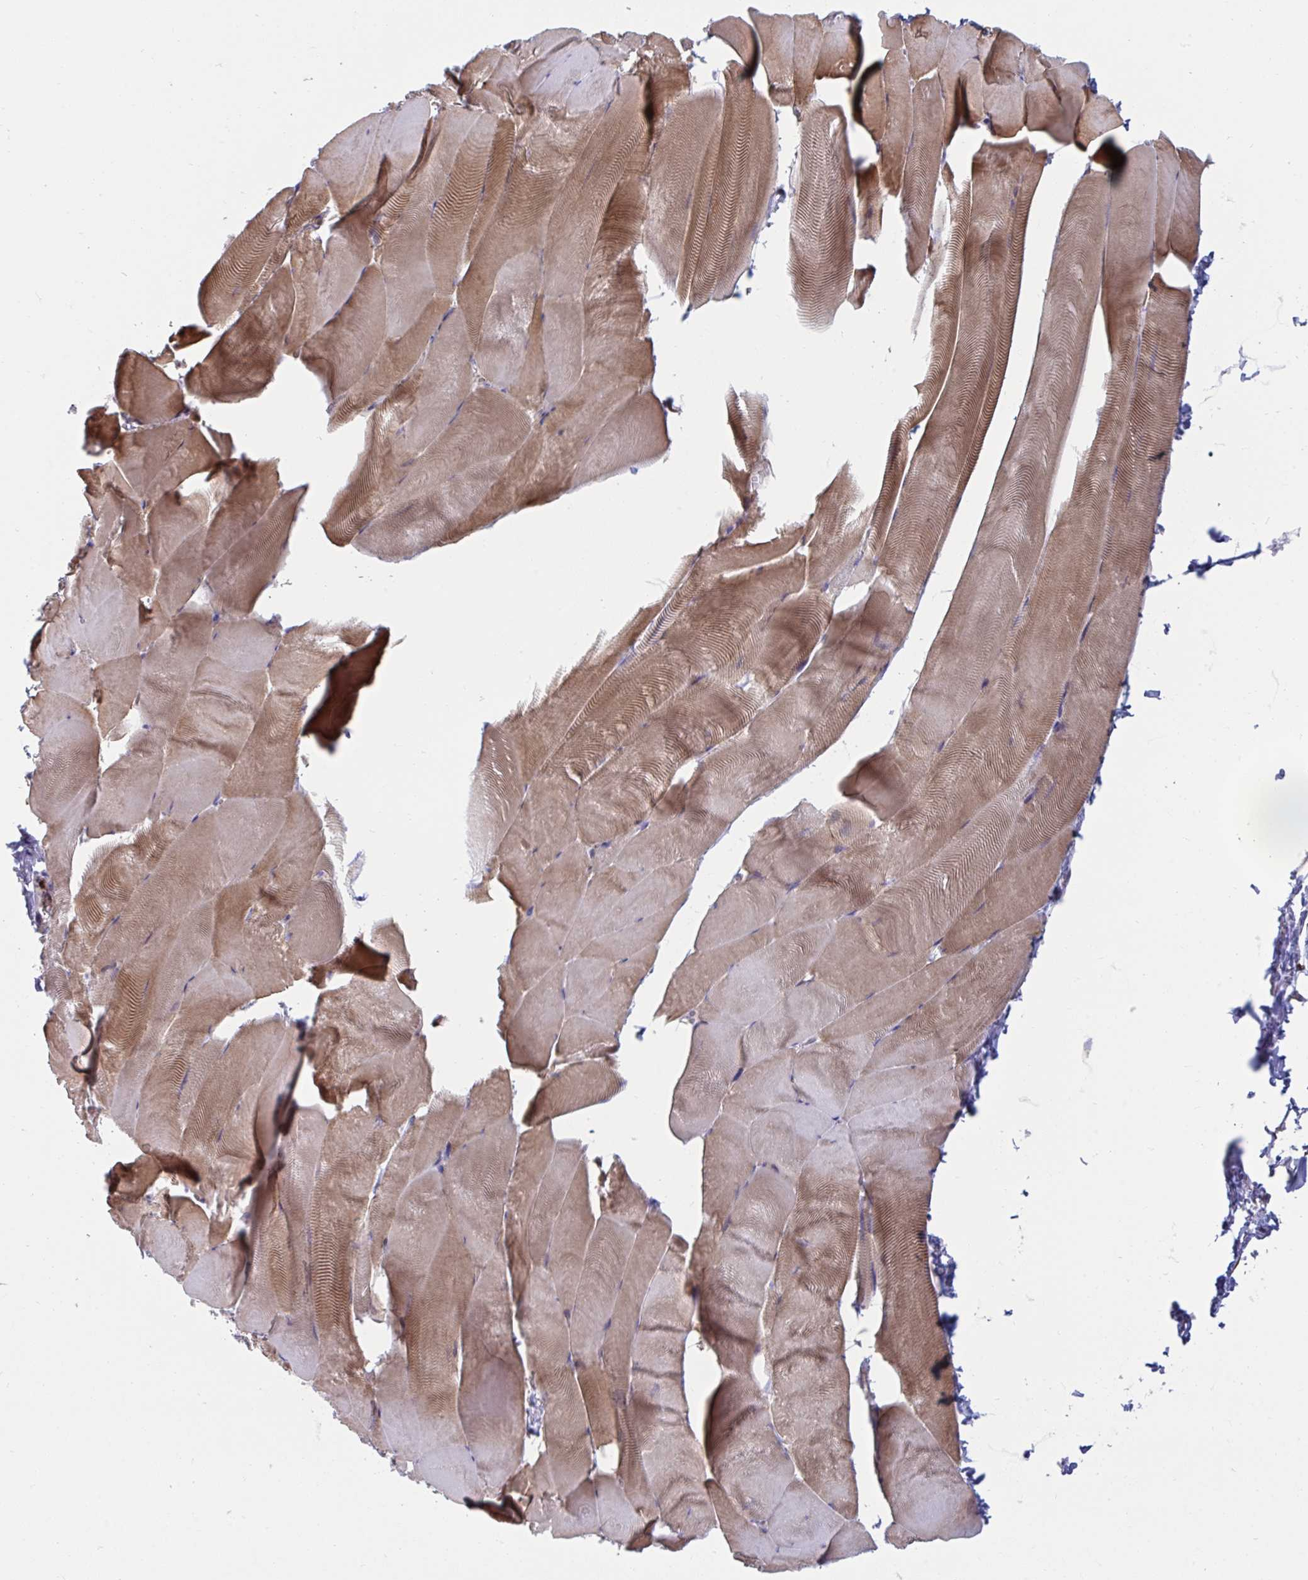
{"staining": {"intensity": "moderate", "quantity": "25%-75%", "location": "cytoplasmic/membranous"}, "tissue": "skeletal muscle", "cell_type": "Myocytes", "image_type": "normal", "snomed": [{"axis": "morphology", "description": "Normal tissue, NOS"}, {"axis": "topography", "description": "Skeletal muscle"}], "caption": "Myocytes demonstrate moderate cytoplasmic/membranous staining in approximately 25%-75% of cells in unremarkable skeletal muscle. The staining was performed using DAB (3,3'-diaminobenzidine) to visualize the protein expression in brown, while the nuclei were stained in blue with hematoxylin (Magnification: 20x).", "gene": "SLC9A6", "patient": {"sex": "female", "age": 64}}